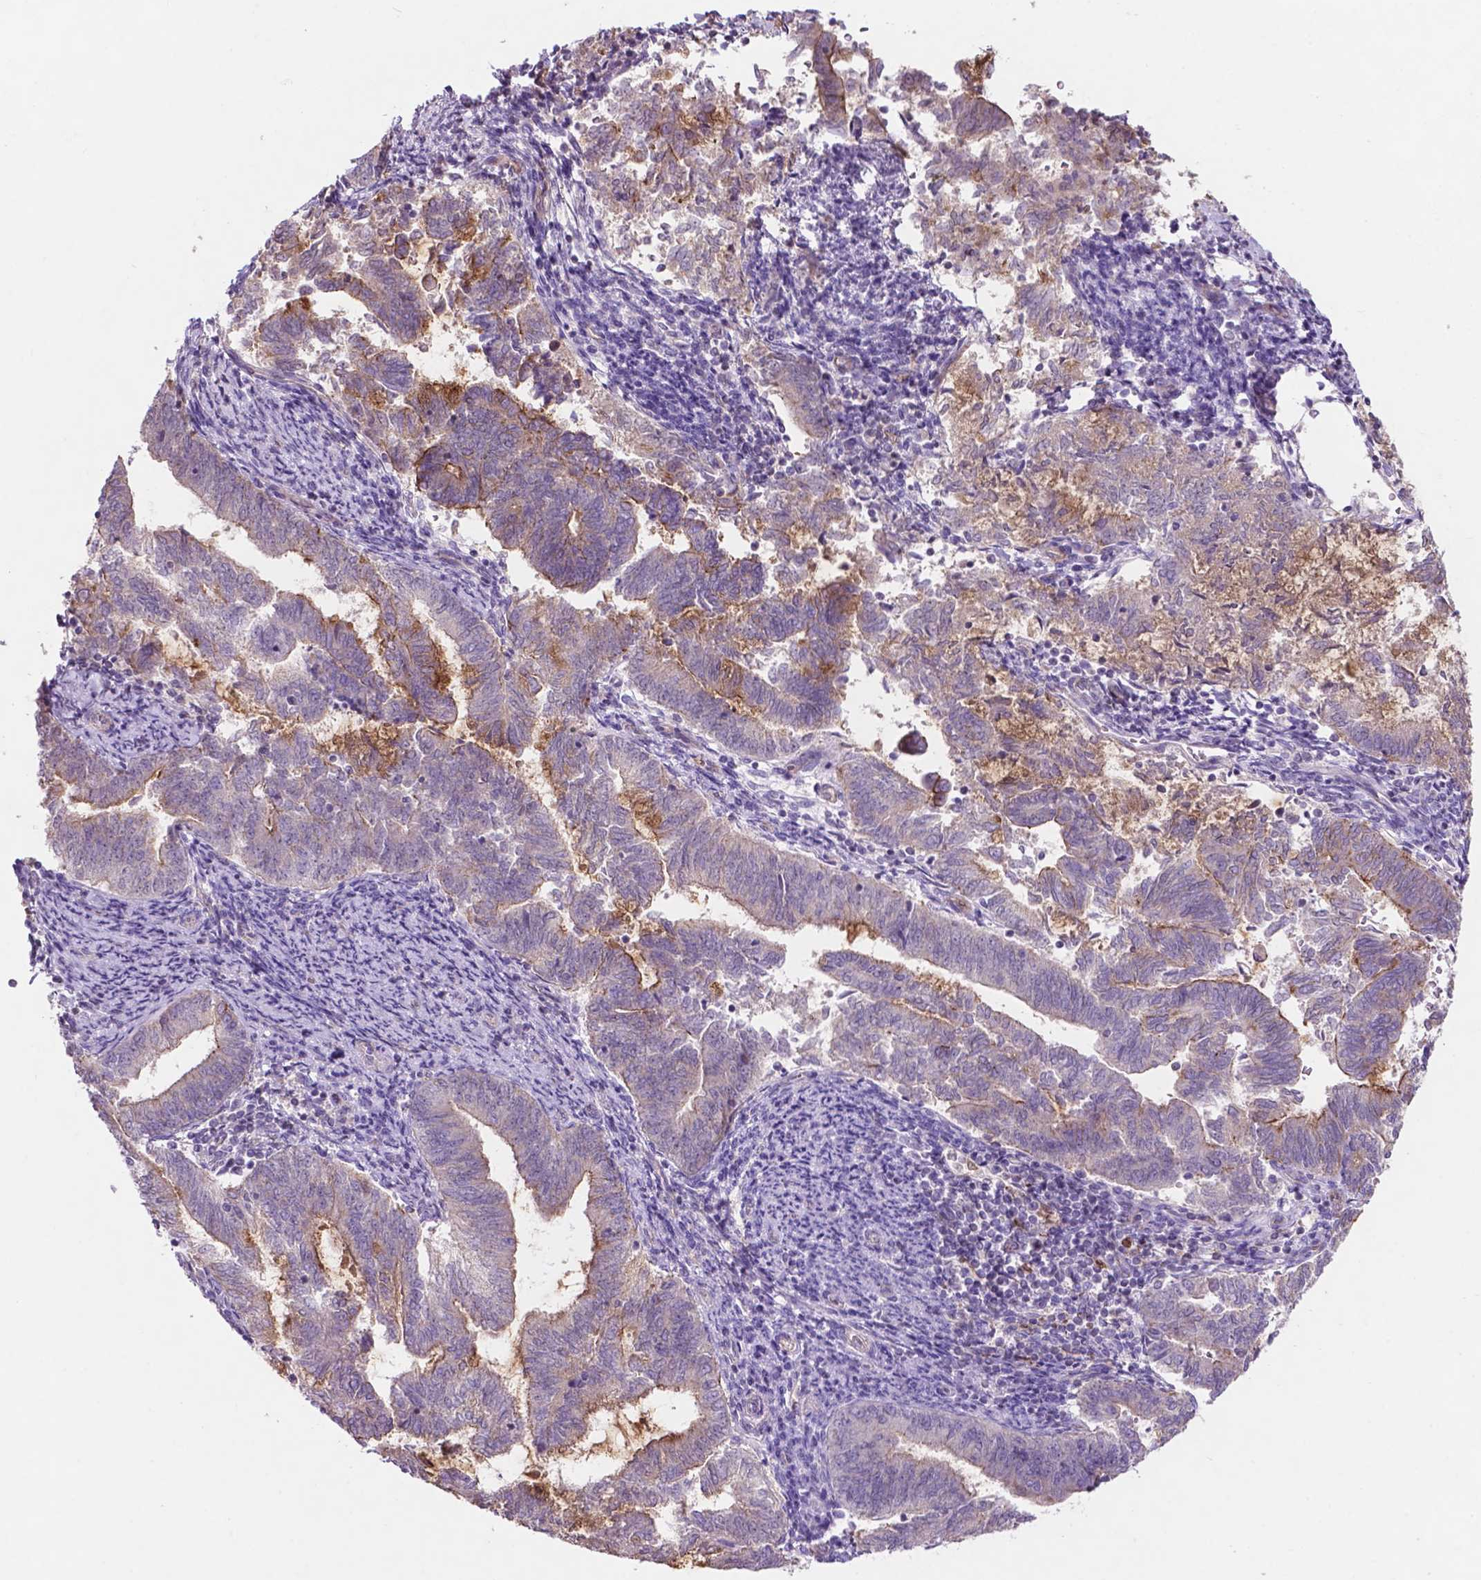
{"staining": {"intensity": "moderate", "quantity": "<25%", "location": "cytoplasmic/membranous"}, "tissue": "endometrial cancer", "cell_type": "Tumor cells", "image_type": "cancer", "snomed": [{"axis": "morphology", "description": "Adenocarcinoma, NOS"}, {"axis": "topography", "description": "Endometrium"}], "caption": "Protein expression by IHC demonstrates moderate cytoplasmic/membranous staining in about <25% of tumor cells in endometrial adenocarcinoma. Using DAB (brown) and hematoxylin (blue) stains, captured at high magnification using brightfield microscopy.", "gene": "ARL5C", "patient": {"sex": "female", "age": 65}}